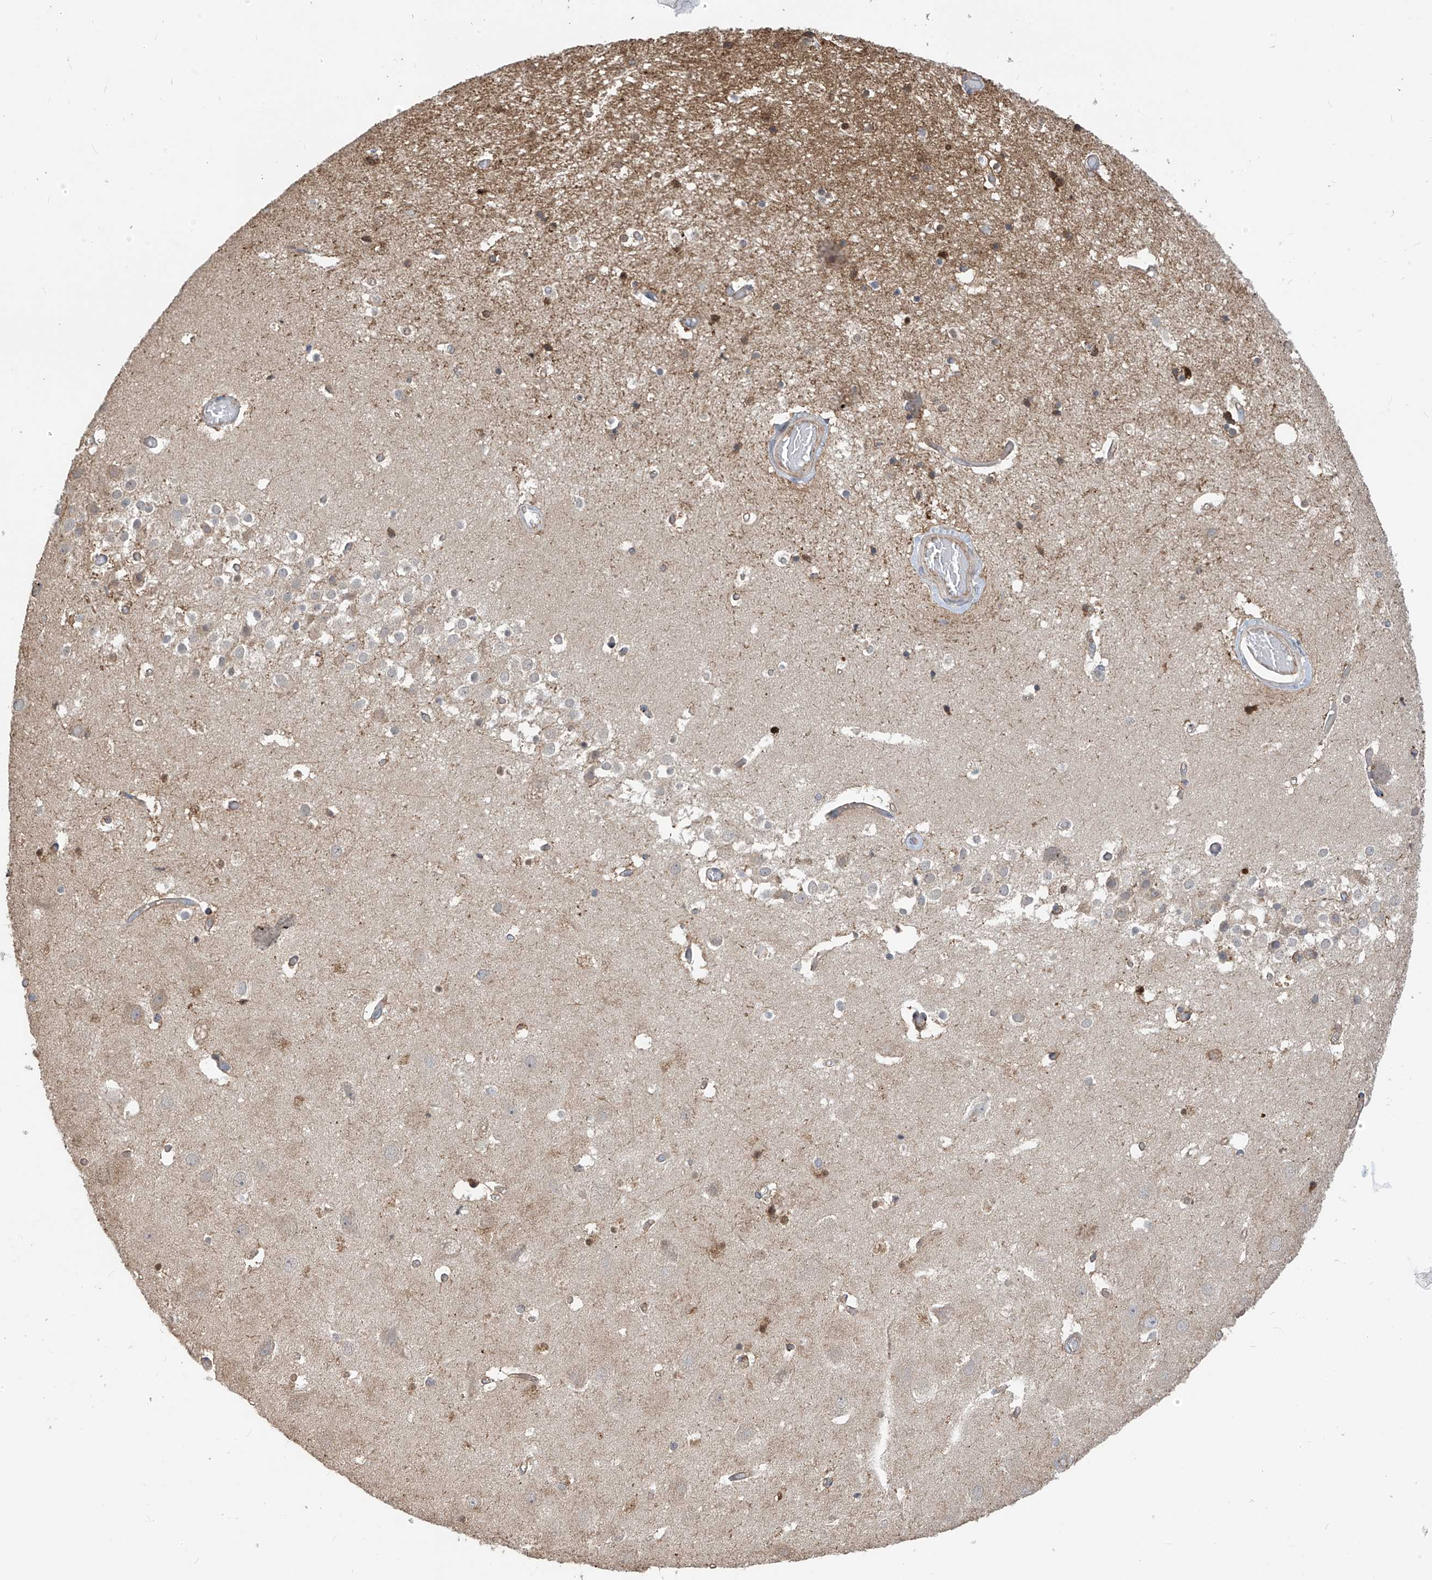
{"staining": {"intensity": "moderate", "quantity": "25%-75%", "location": "cytoplasmic/membranous"}, "tissue": "hippocampus", "cell_type": "Glial cells", "image_type": "normal", "snomed": [{"axis": "morphology", "description": "Normal tissue, NOS"}, {"axis": "topography", "description": "Hippocampus"}], "caption": "Immunohistochemistry image of unremarkable hippocampus: hippocampus stained using immunohistochemistry (IHC) shows medium levels of moderate protein expression localized specifically in the cytoplasmic/membranous of glial cells, appearing as a cytoplasmic/membranous brown color.", "gene": "PHACTR4", "patient": {"sex": "female", "age": 52}}